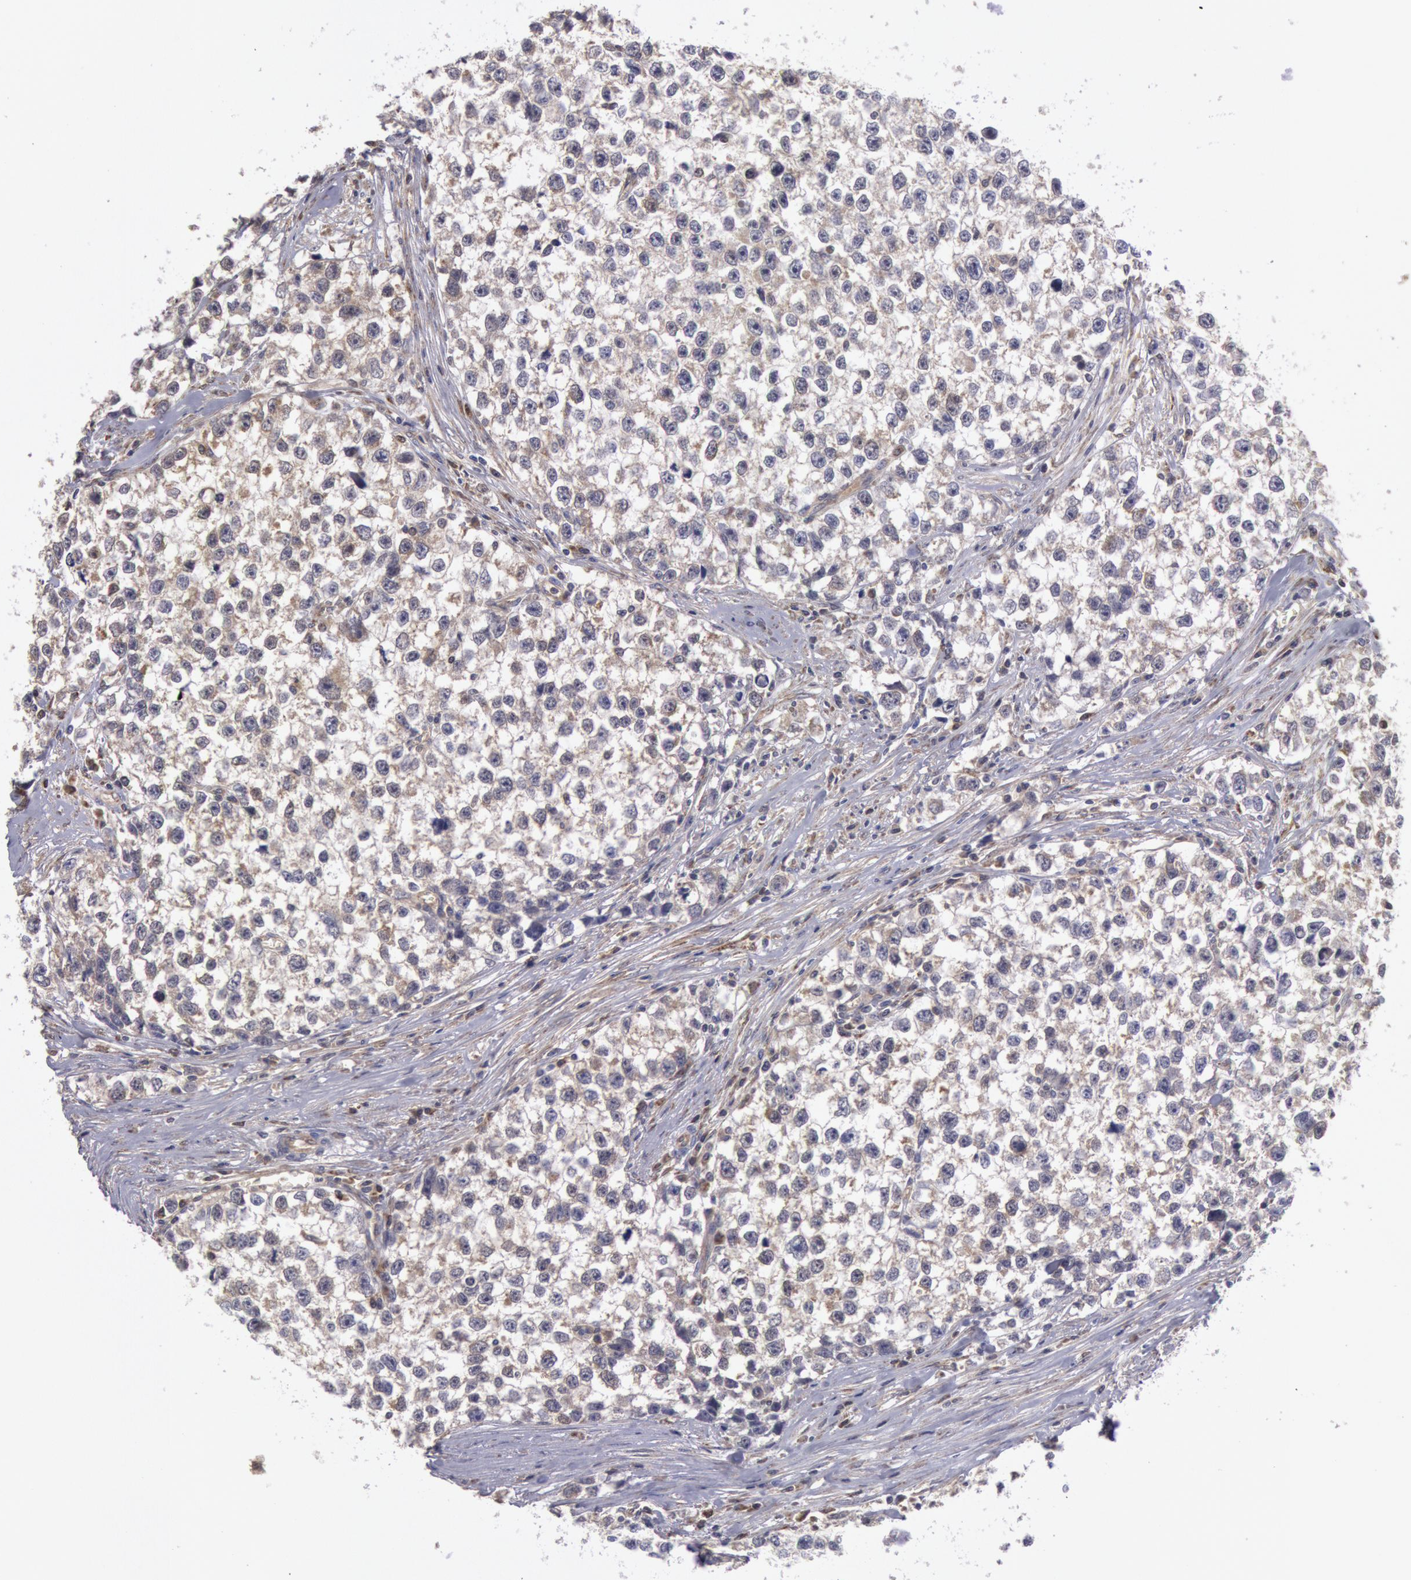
{"staining": {"intensity": "weak", "quantity": "25%-75%", "location": "cytoplasmic/membranous"}, "tissue": "testis cancer", "cell_type": "Tumor cells", "image_type": "cancer", "snomed": [{"axis": "morphology", "description": "Seminoma, NOS"}, {"axis": "morphology", "description": "Carcinoma, Embryonal, NOS"}, {"axis": "topography", "description": "Testis"}], "caption": "Testis seminoma stained with immunohistochemistry displays weak cytoplasmic/membranous staining in approximately 25%-75% of tumor cells.", "gene": "MPST", "patient": {"sex": "male", "age": 30}}